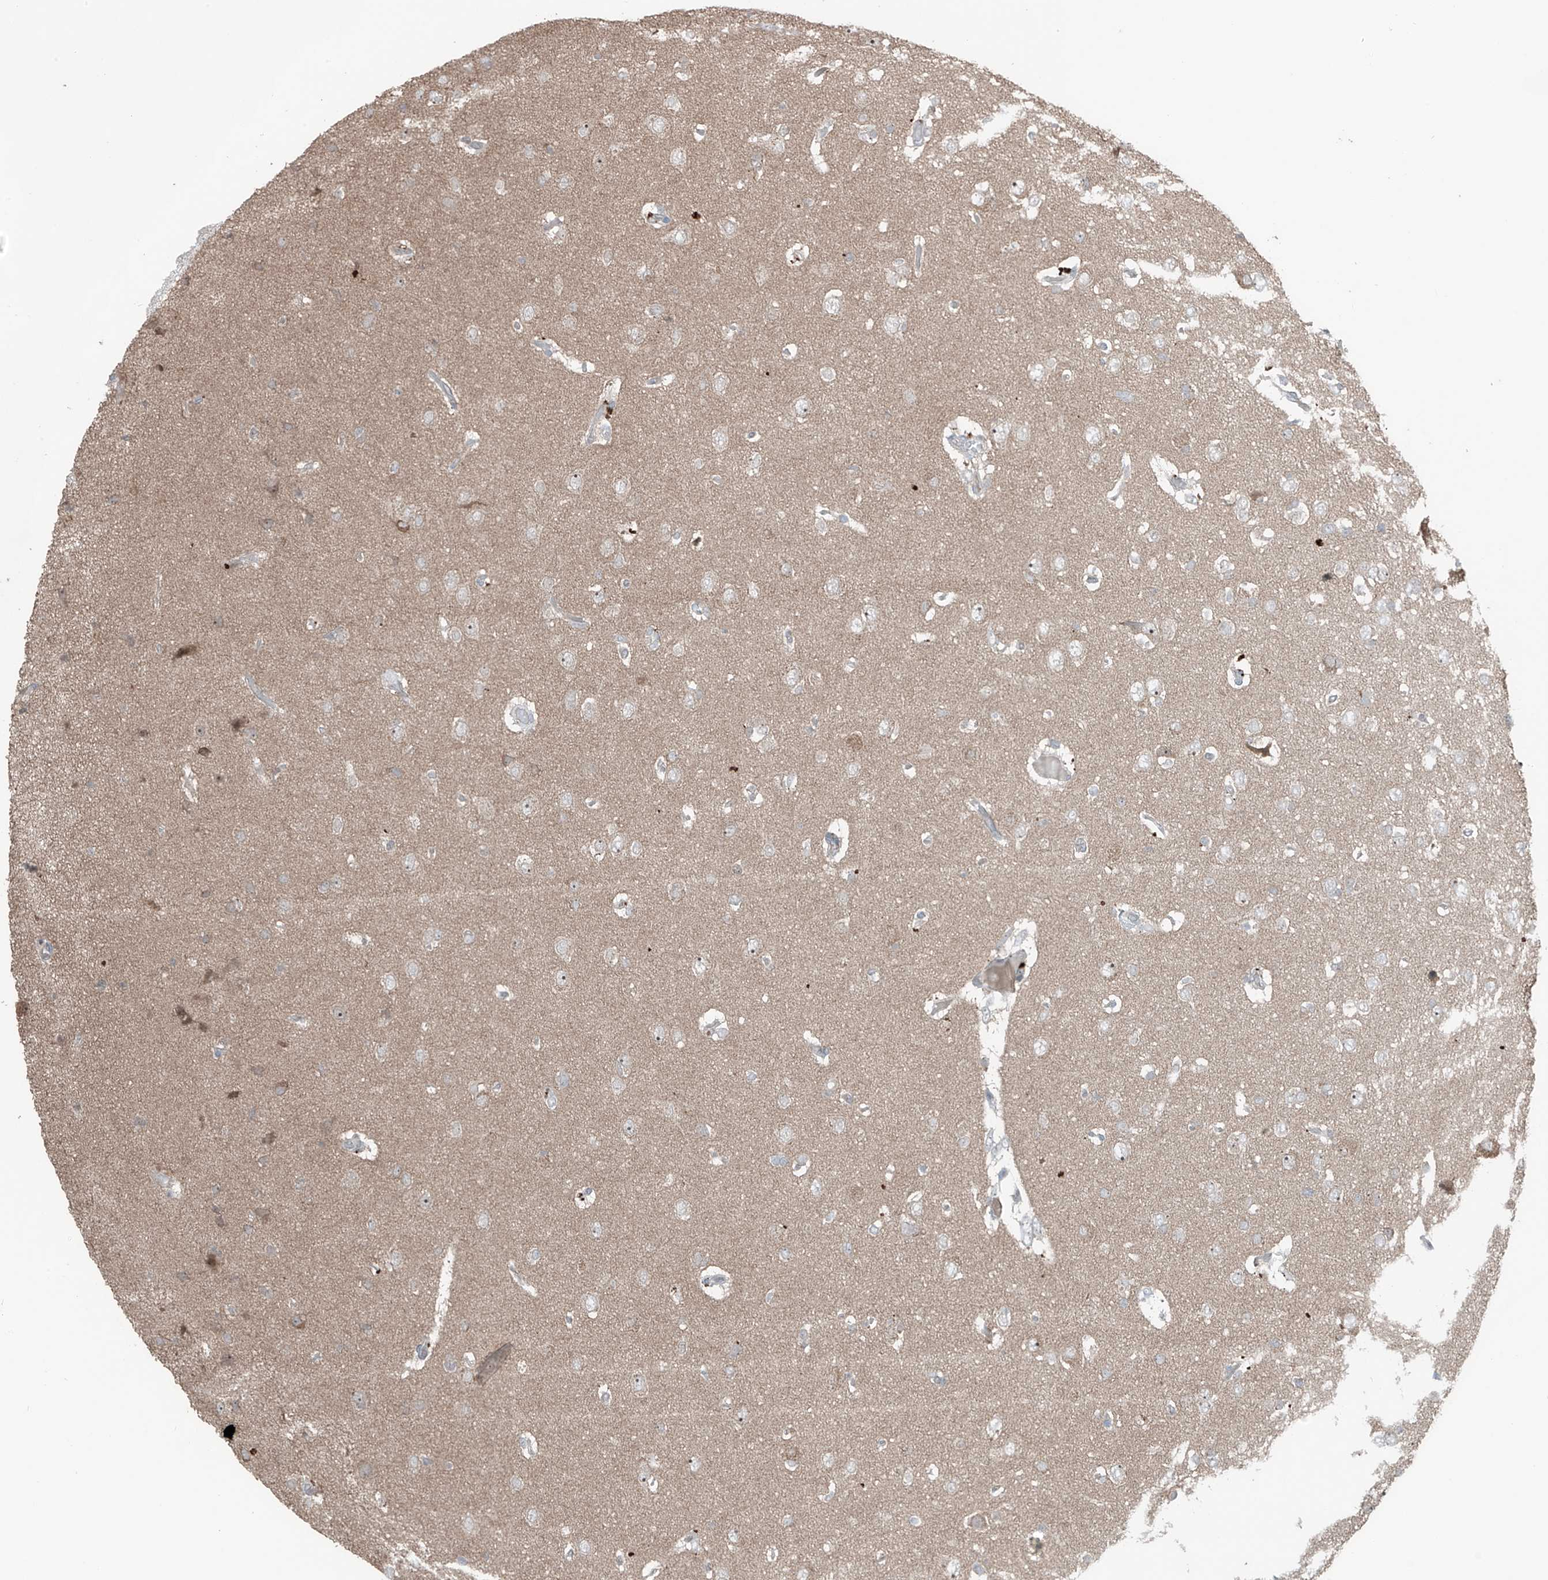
{"staining": {"intensity": "negative", "quantity": "none", "location": "none"}, "tissue": "glioma", "cell_type": "Tumor cells", "image_type": "cancer", "snomed": [{"axis": "morphology", "description": "Glioma, malignant, High grade"}, {"axis": "topography", "description": "Brain"}], "caption": "Glioma was stained to show a protein in brown. There is no significant expression in tumor cells. (Stains: DAB (3,3'-diaminobenzidine) IHC with hematoxylin counter stain, Microscopy: brightfield microscopy at high magnification).", "gene": "TXNDC9", "patient": {"sex": "female", "age": 59}}